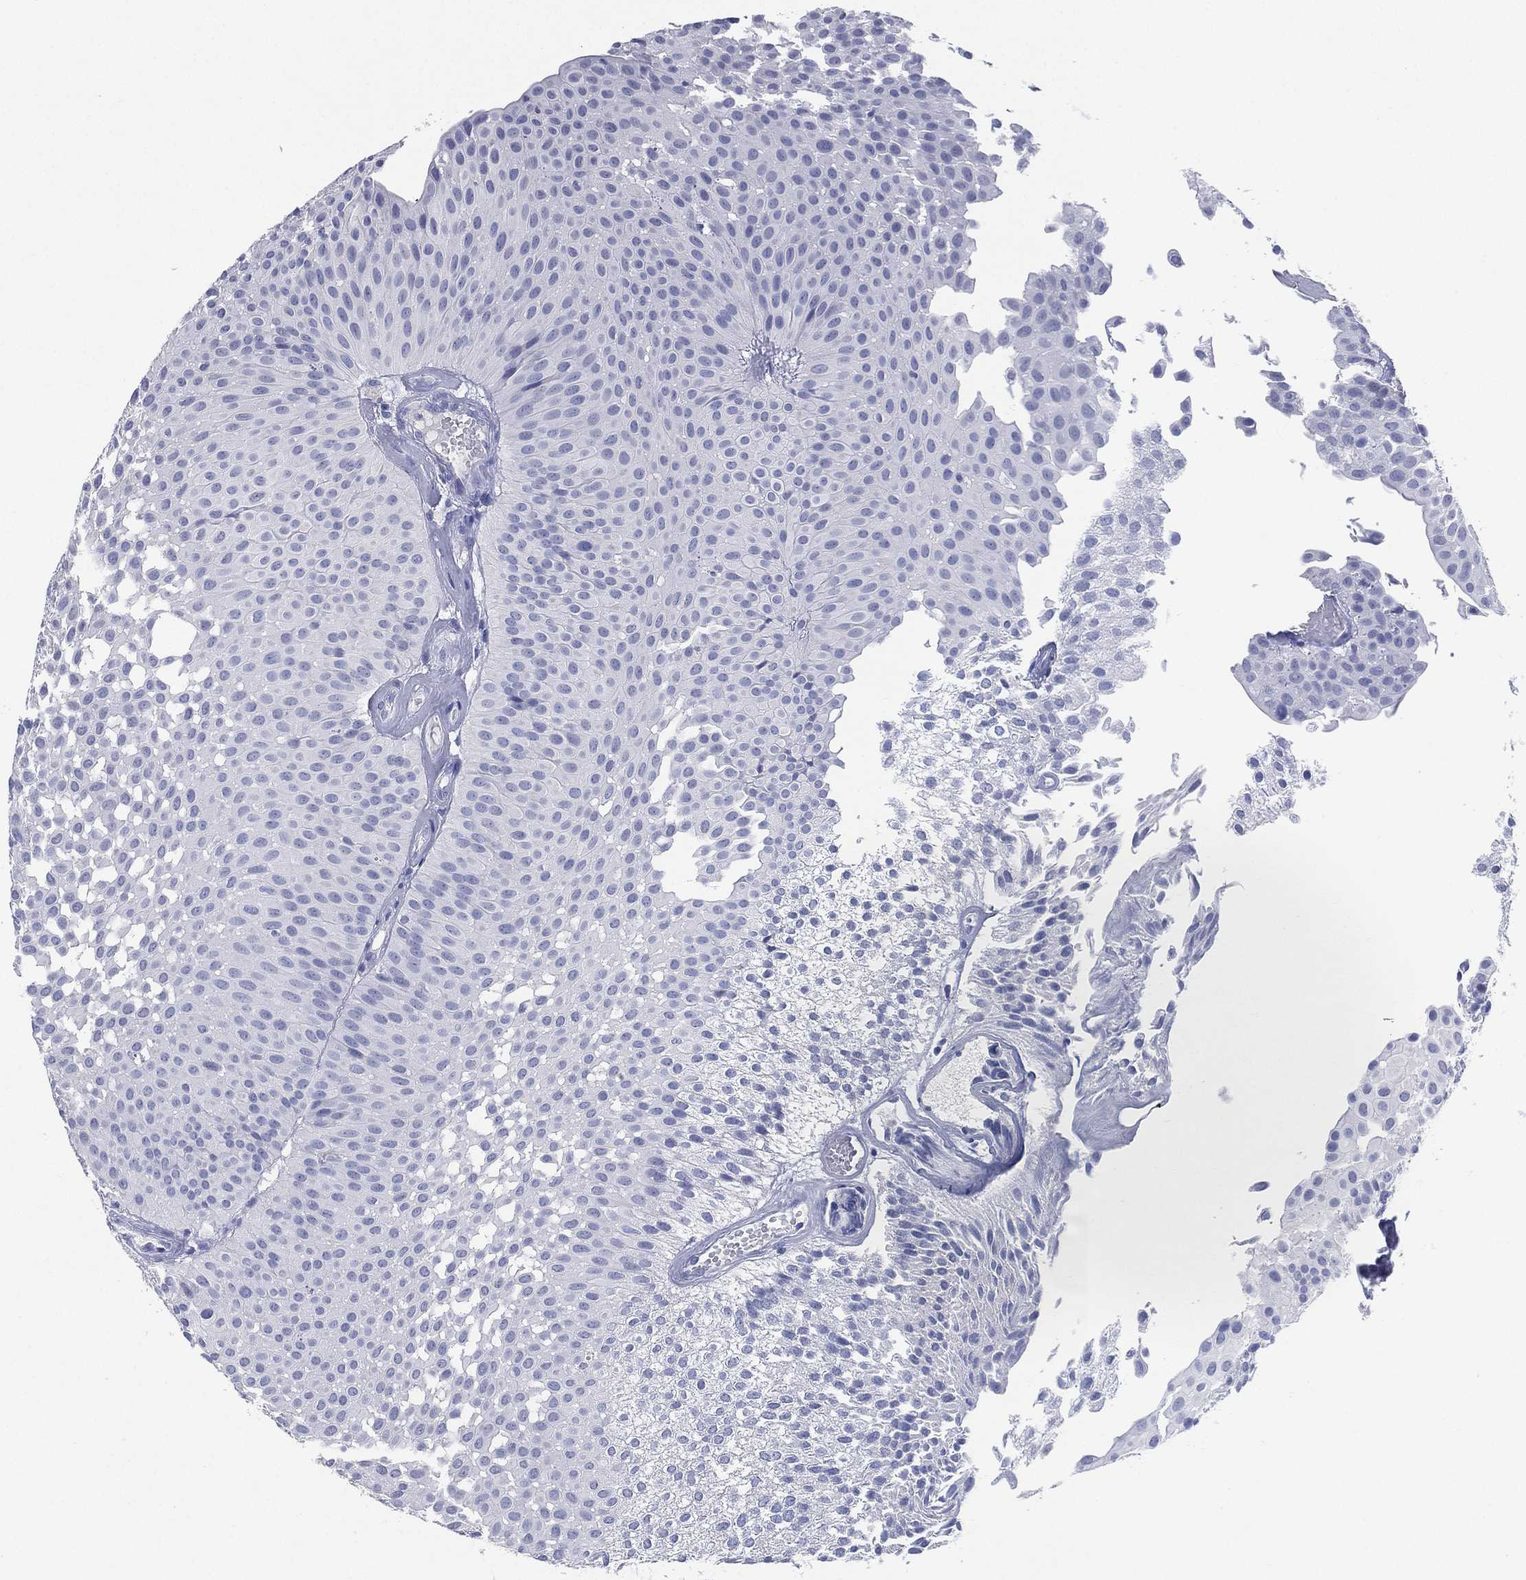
{"staining": {"intensity": "negative", "quantity": "none", "location": "none"}, "tissue": "urothelial cancer", "cell_type": "Tumor cells", "image_type": "cancer", "snomed": [{"axis": "morphology", "description": "Urothelial carcinoma, Low grade"}, {"axis": "topography", "description": "Urinary bladder"}], "caption": "High power microscopy micrograph of an IHC image of urothelial cancer, revealing no significant expression in tumor cells.", "gene": "KRT35", "patient": {"sex": "male", "age": 64}}